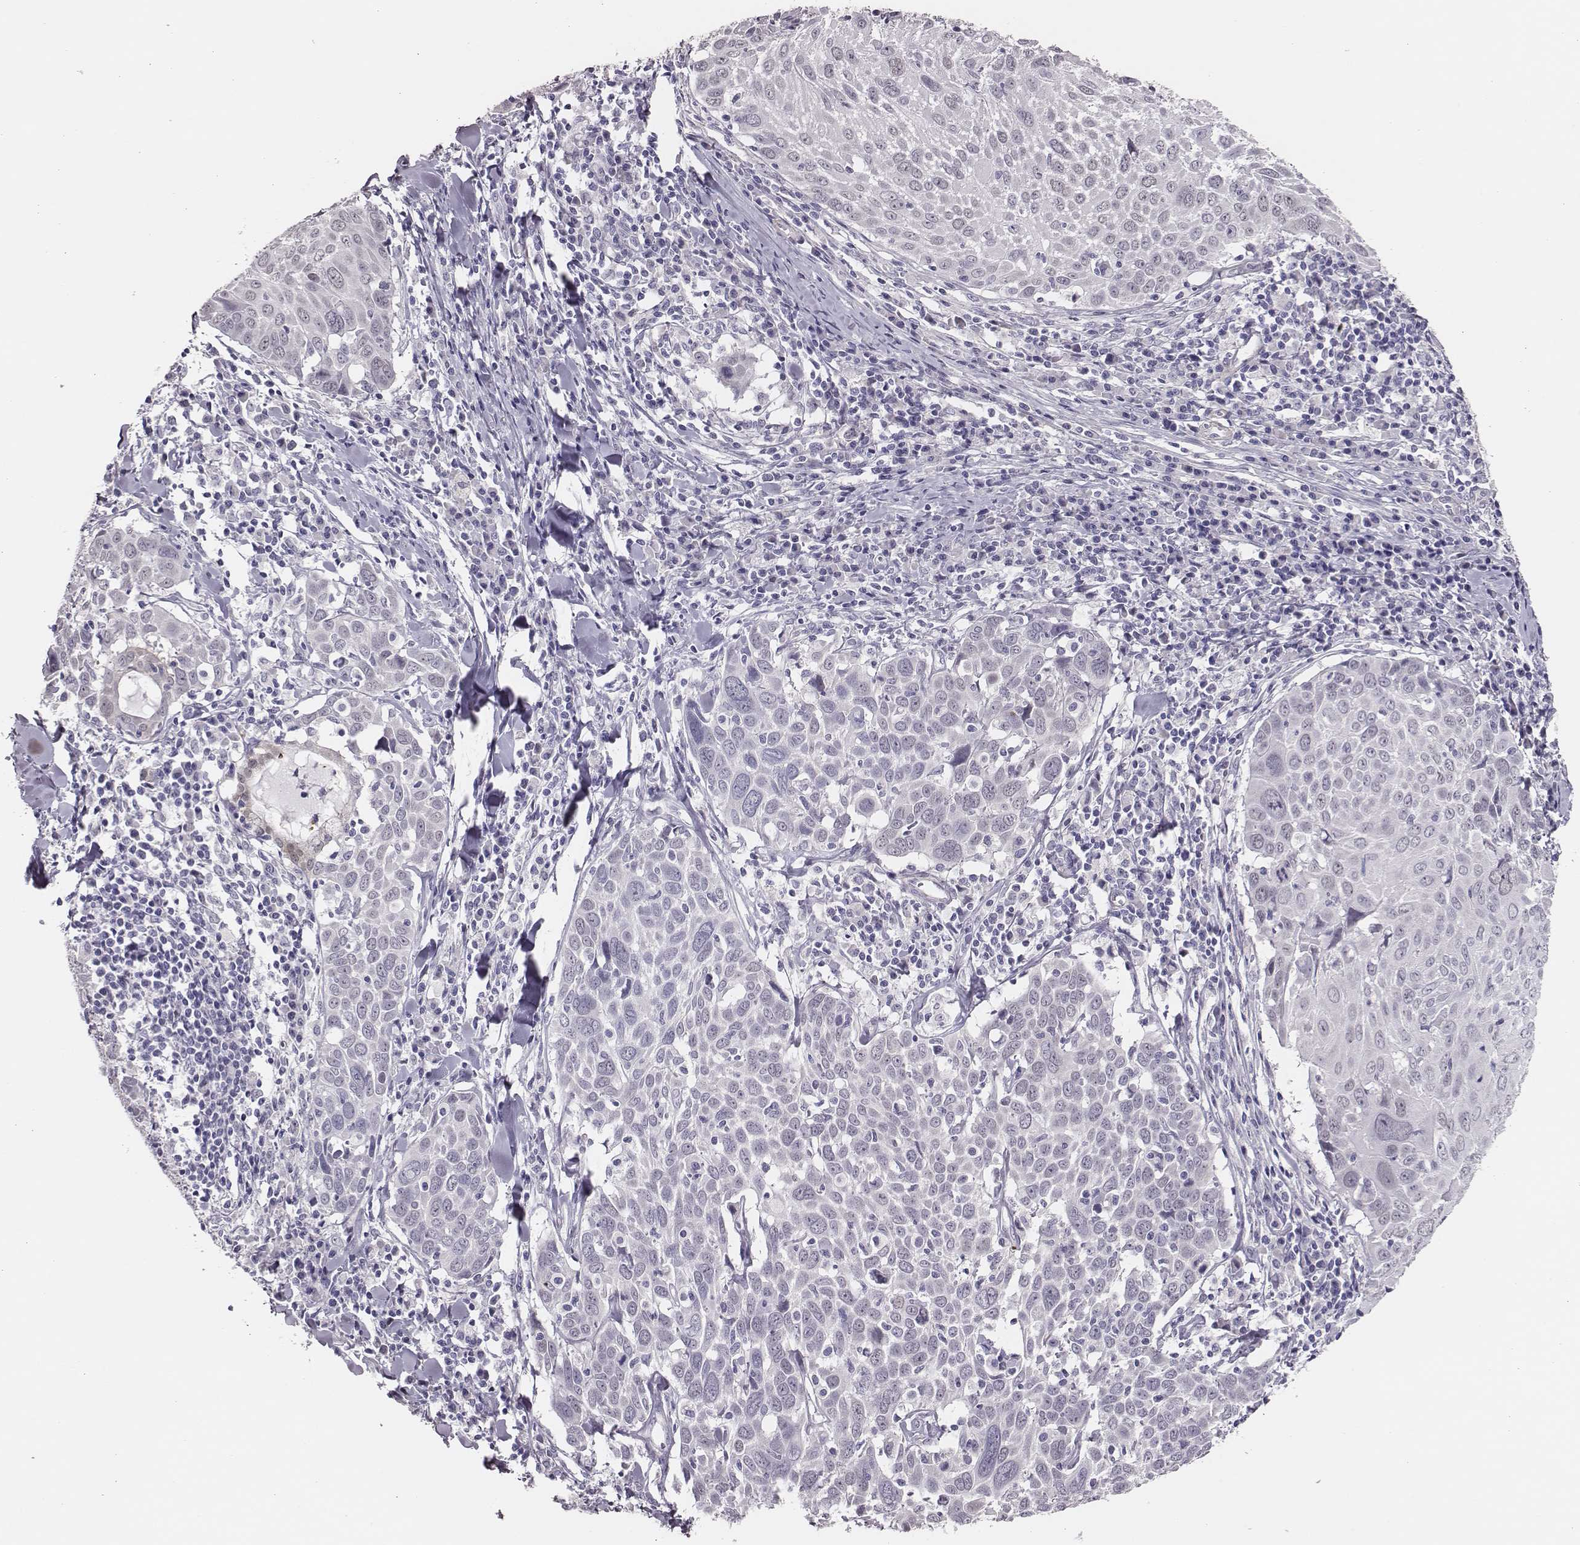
{"staining": {"intensity": "negative", "quantity": "none", "location": "none"}, "tissue": "lung cancer", "cell_type": "Tumor cells", "image_type": "cancer", "snomed": [{"axis": "morphology", "description": "Squamous cell carcinoma, NOS"}, {"axis": "topography", "description": "Lung"}], "caption": "A high-resolution photomicrograph shows immunohistochemistry staining of lung squamous cell carcinoma, which shows no significant staining in tumor cells.", "gene": "SCML2", "patient": {"sex": "male", "age": 57}}